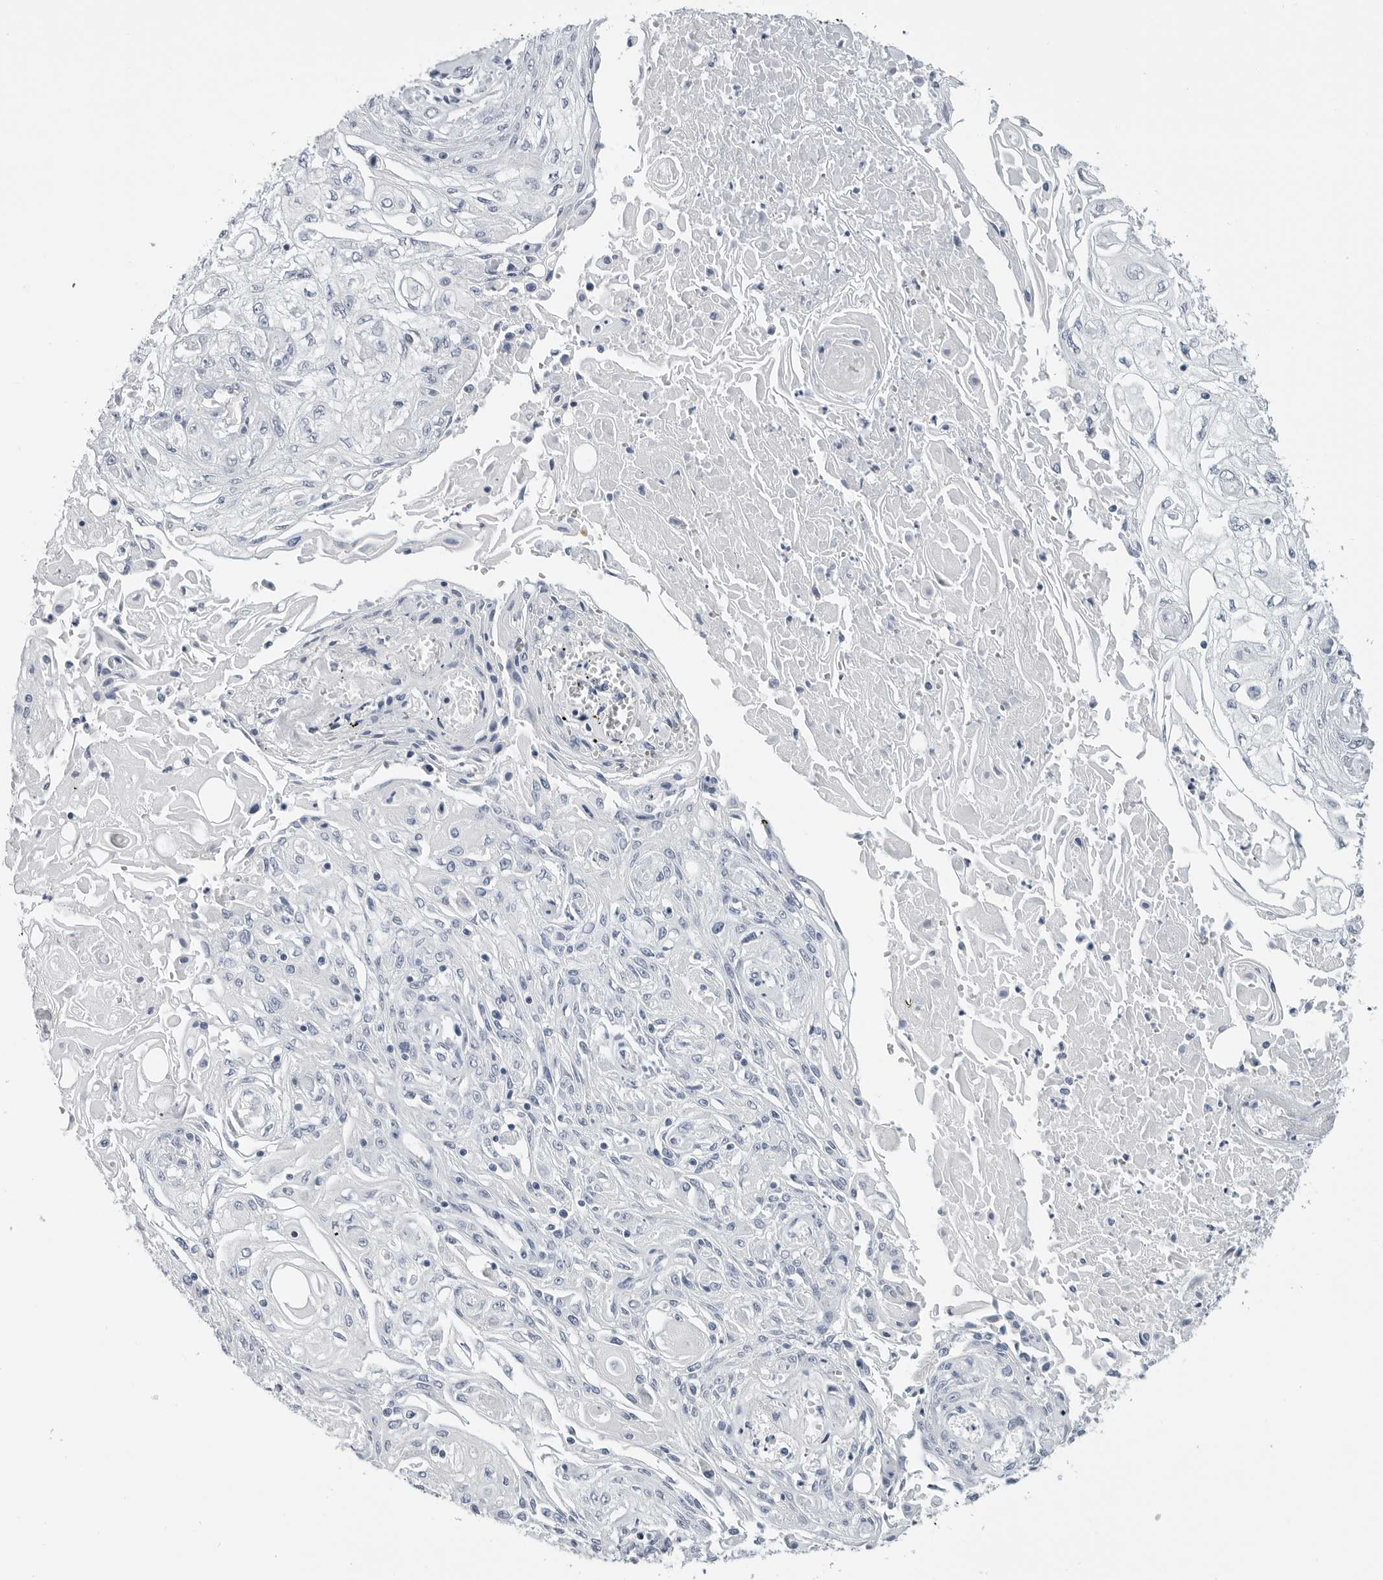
{"staining": {"intensity": "negative", "quantity": "none", "location": "none"}, "tissue": "skin cancer", "cell_type": "Tumor cells", "image_type": "cancer", "snomed": [{"axis": "morphology", "description": "Squamous cell carcinoma, NOS"}, {"axis": "morphology", "description": "Squamous cell carcinoma, metastatic, NOS"}, {"axis": "topography", "description": "Skin"}, {"axis": "topography", "description": "Lymph node"}], "caption": "This is an immunohistochemistry micrograph of skin squamous cell carcinoma. There is no staining in tumor cells.", "gene": "PLN", "patient": {"sex": "male", "age": 75}}